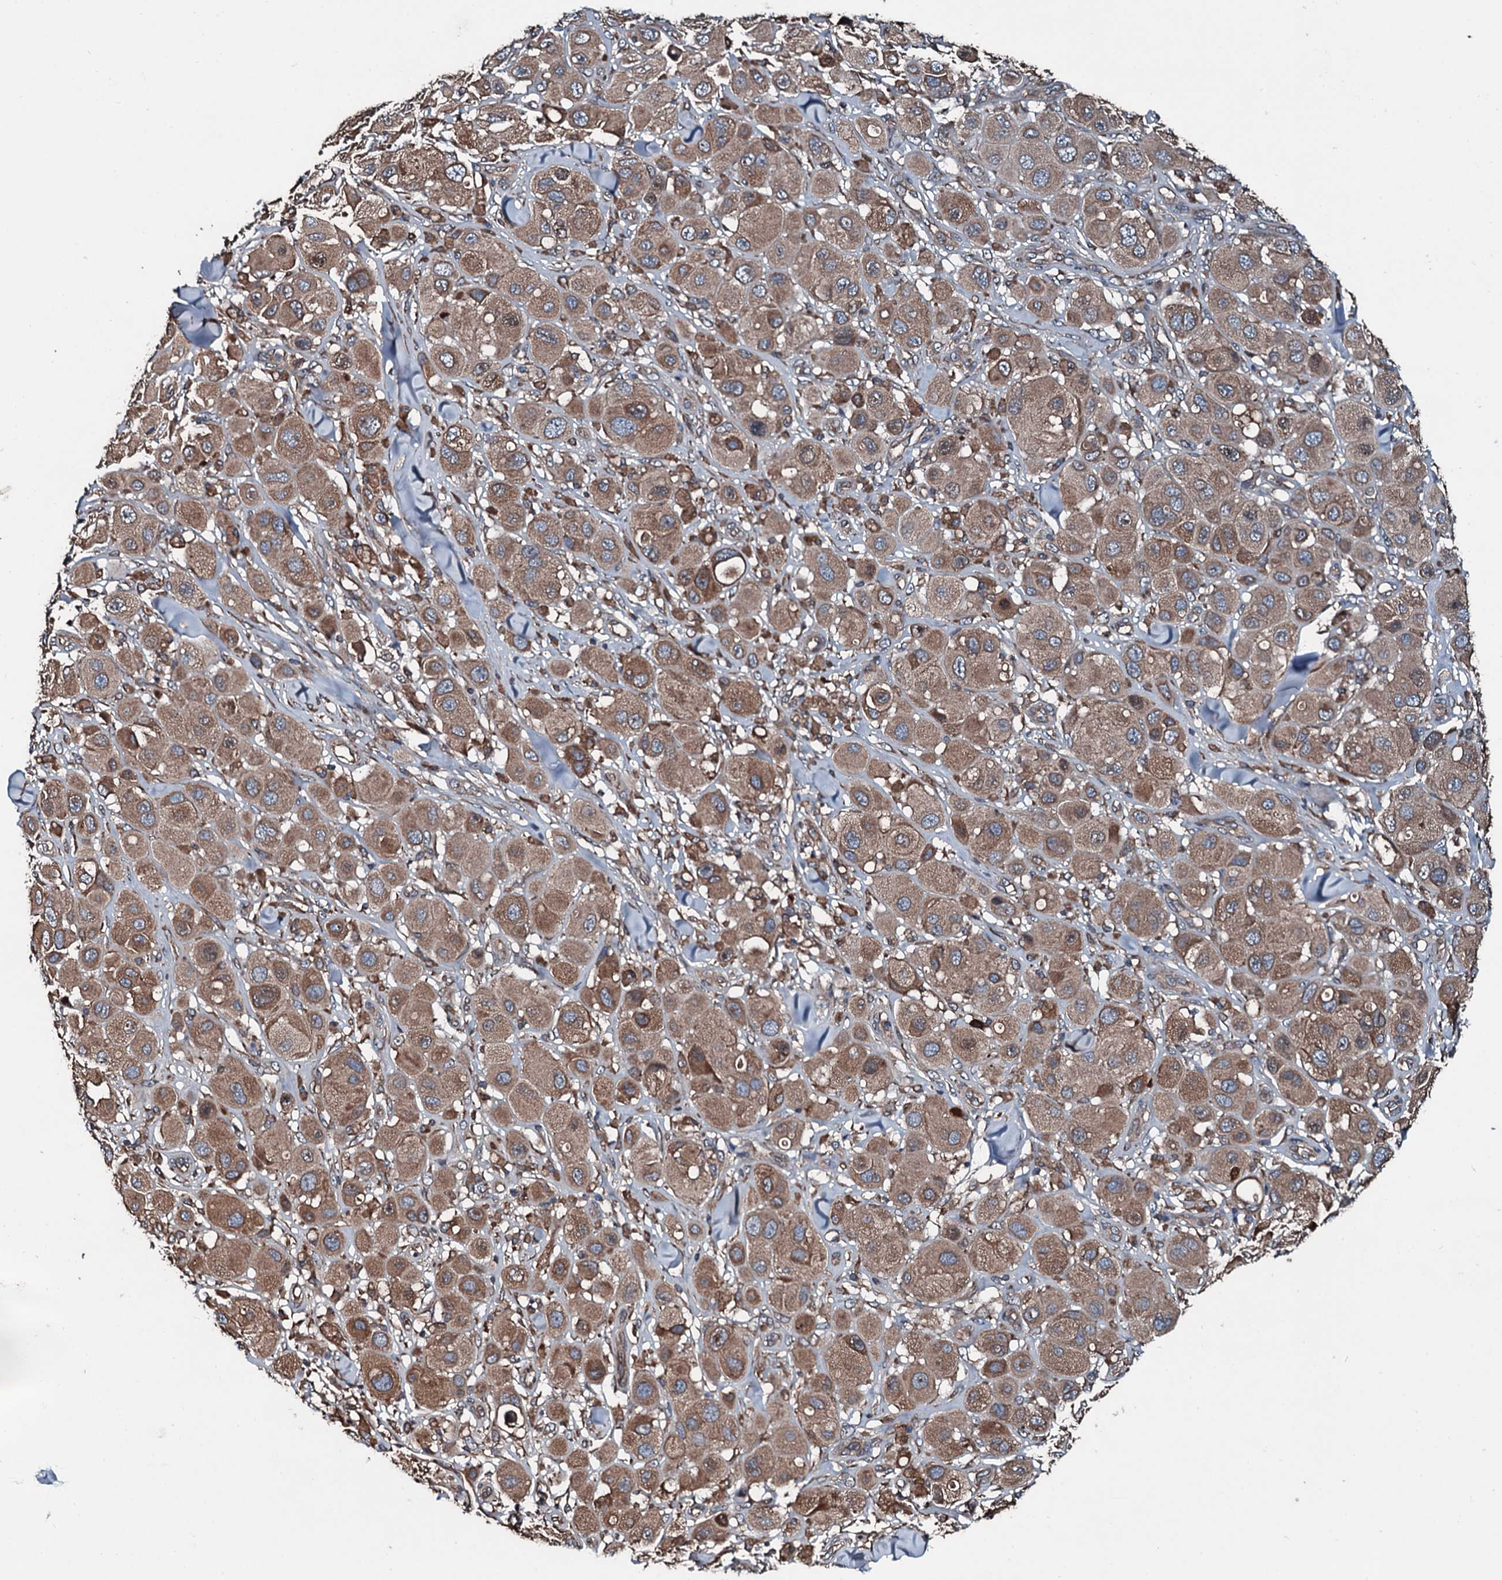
{"staining": {"intensity": "moderate", "quantity": ">75%", "location": "cytoplasmic/membranous"}, "tissue": "melanoma", "cell_type": "Tumor cells", "image_type": "cancer", "snomed": [{"axis": "morphology", "description": "Malignant melanoma, Metastatic site"}, {"axis": "topography", "description": "Skin"}], "caption": "Melanoma stained with DAB immunohistochemistry (IHC) displays medium levels of moderate cytoplasmic/membranous expression in about >75% of tumor cells.", "gene": "AARS1", "patient": {"sex": "male", "age": 41}}